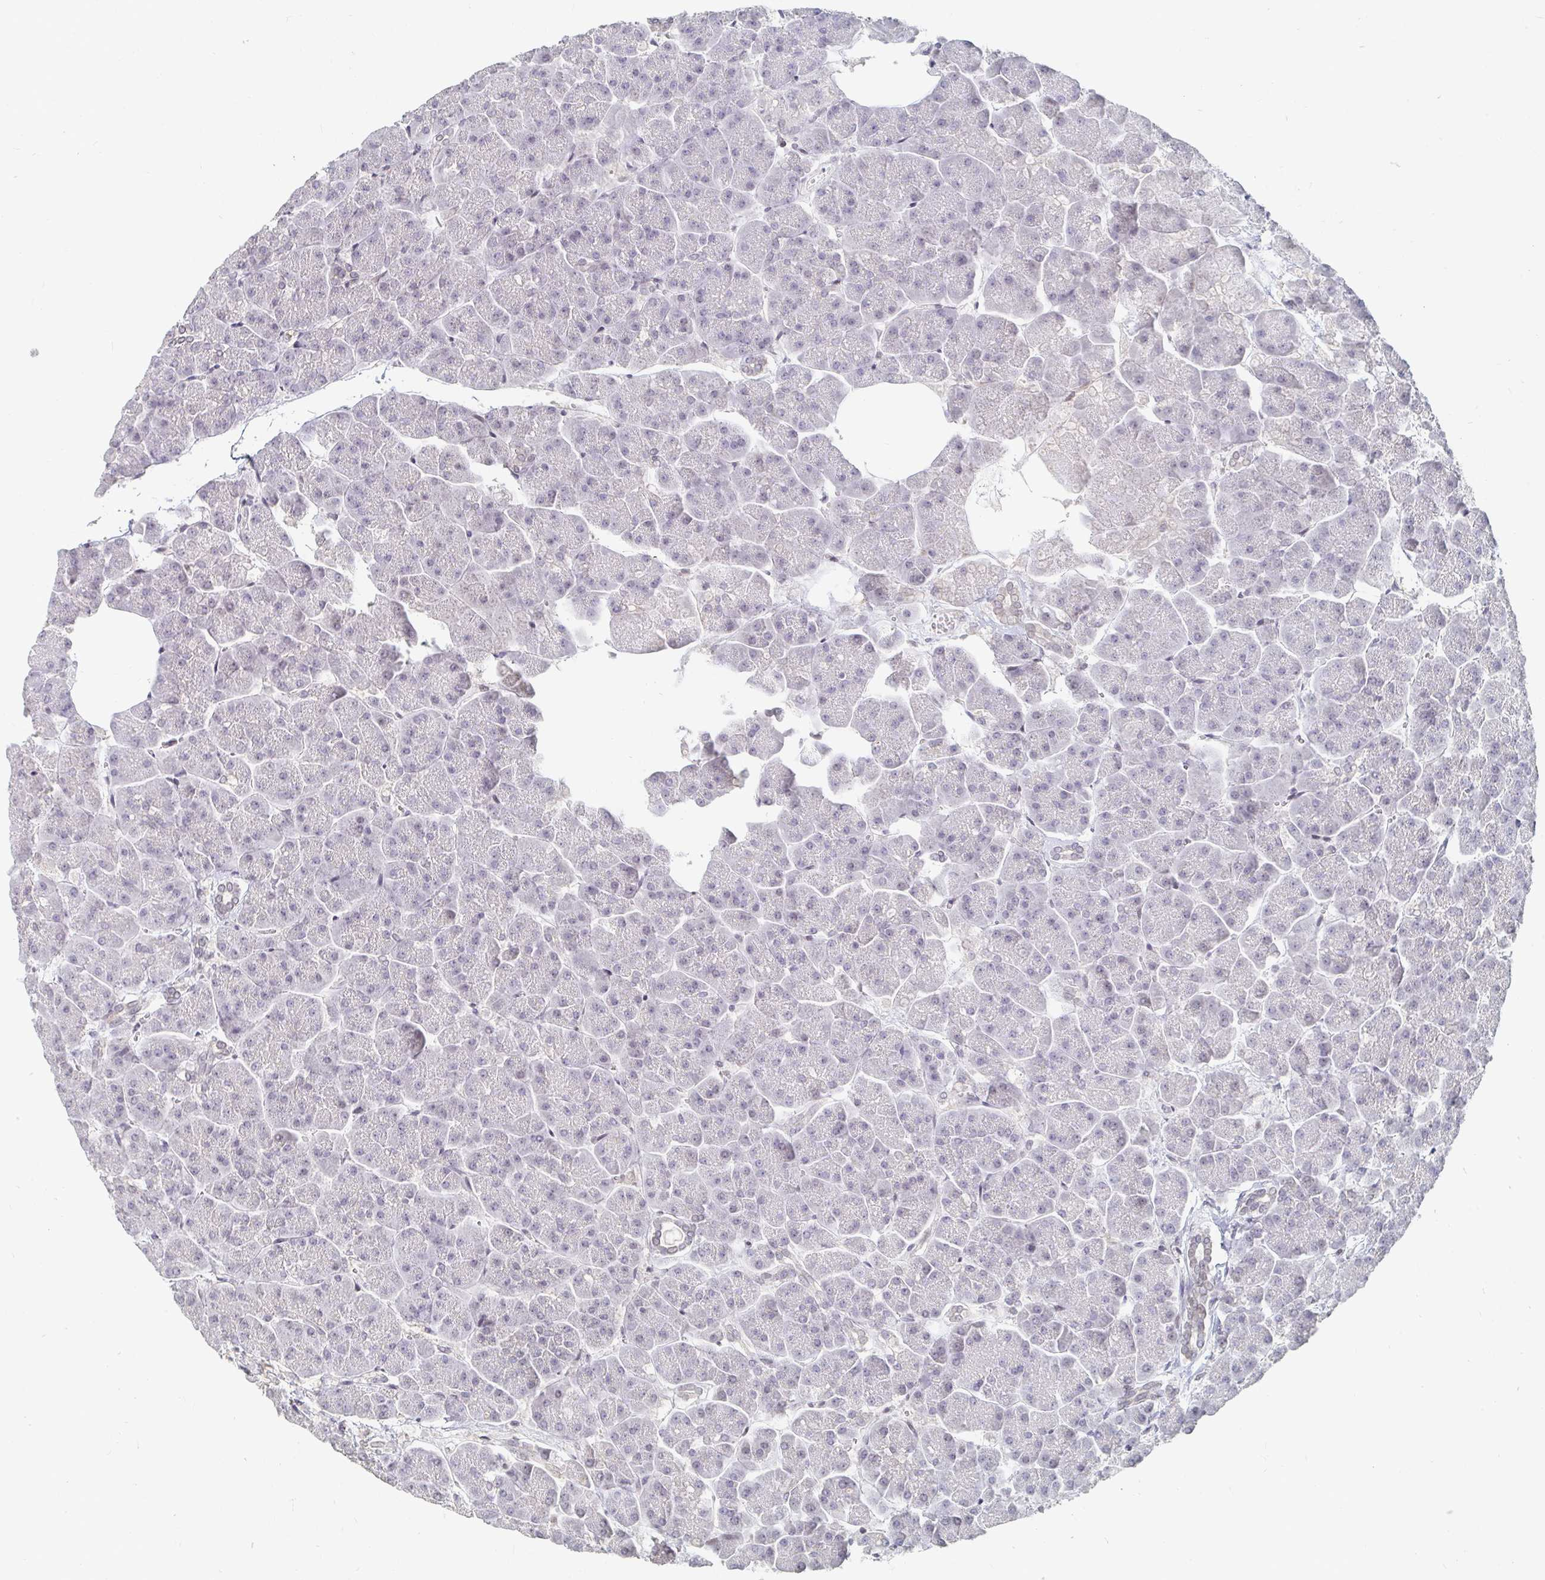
{"staining": {"intensity": "negative", "quantity": "none", "location": "none"}, "tissue": "pancreas", "cell_type": "Exocrine glandular cells", "image_type": "normal", "snomed": [{"axis": "morphology", "description": "Normal tissue, NOS"}, {"axis": "topography", "description": "Pancreas"}, {"axis": "topography", "description": "Peripheral nerve tissue"}], "caption": "IHC histopathology image of unremarkable human pancreas stained for a protein (brown), which displays no expression in exocrine glandular cells.", "gene": "NME9", "patient": {"sex": "male", "age": 54}}